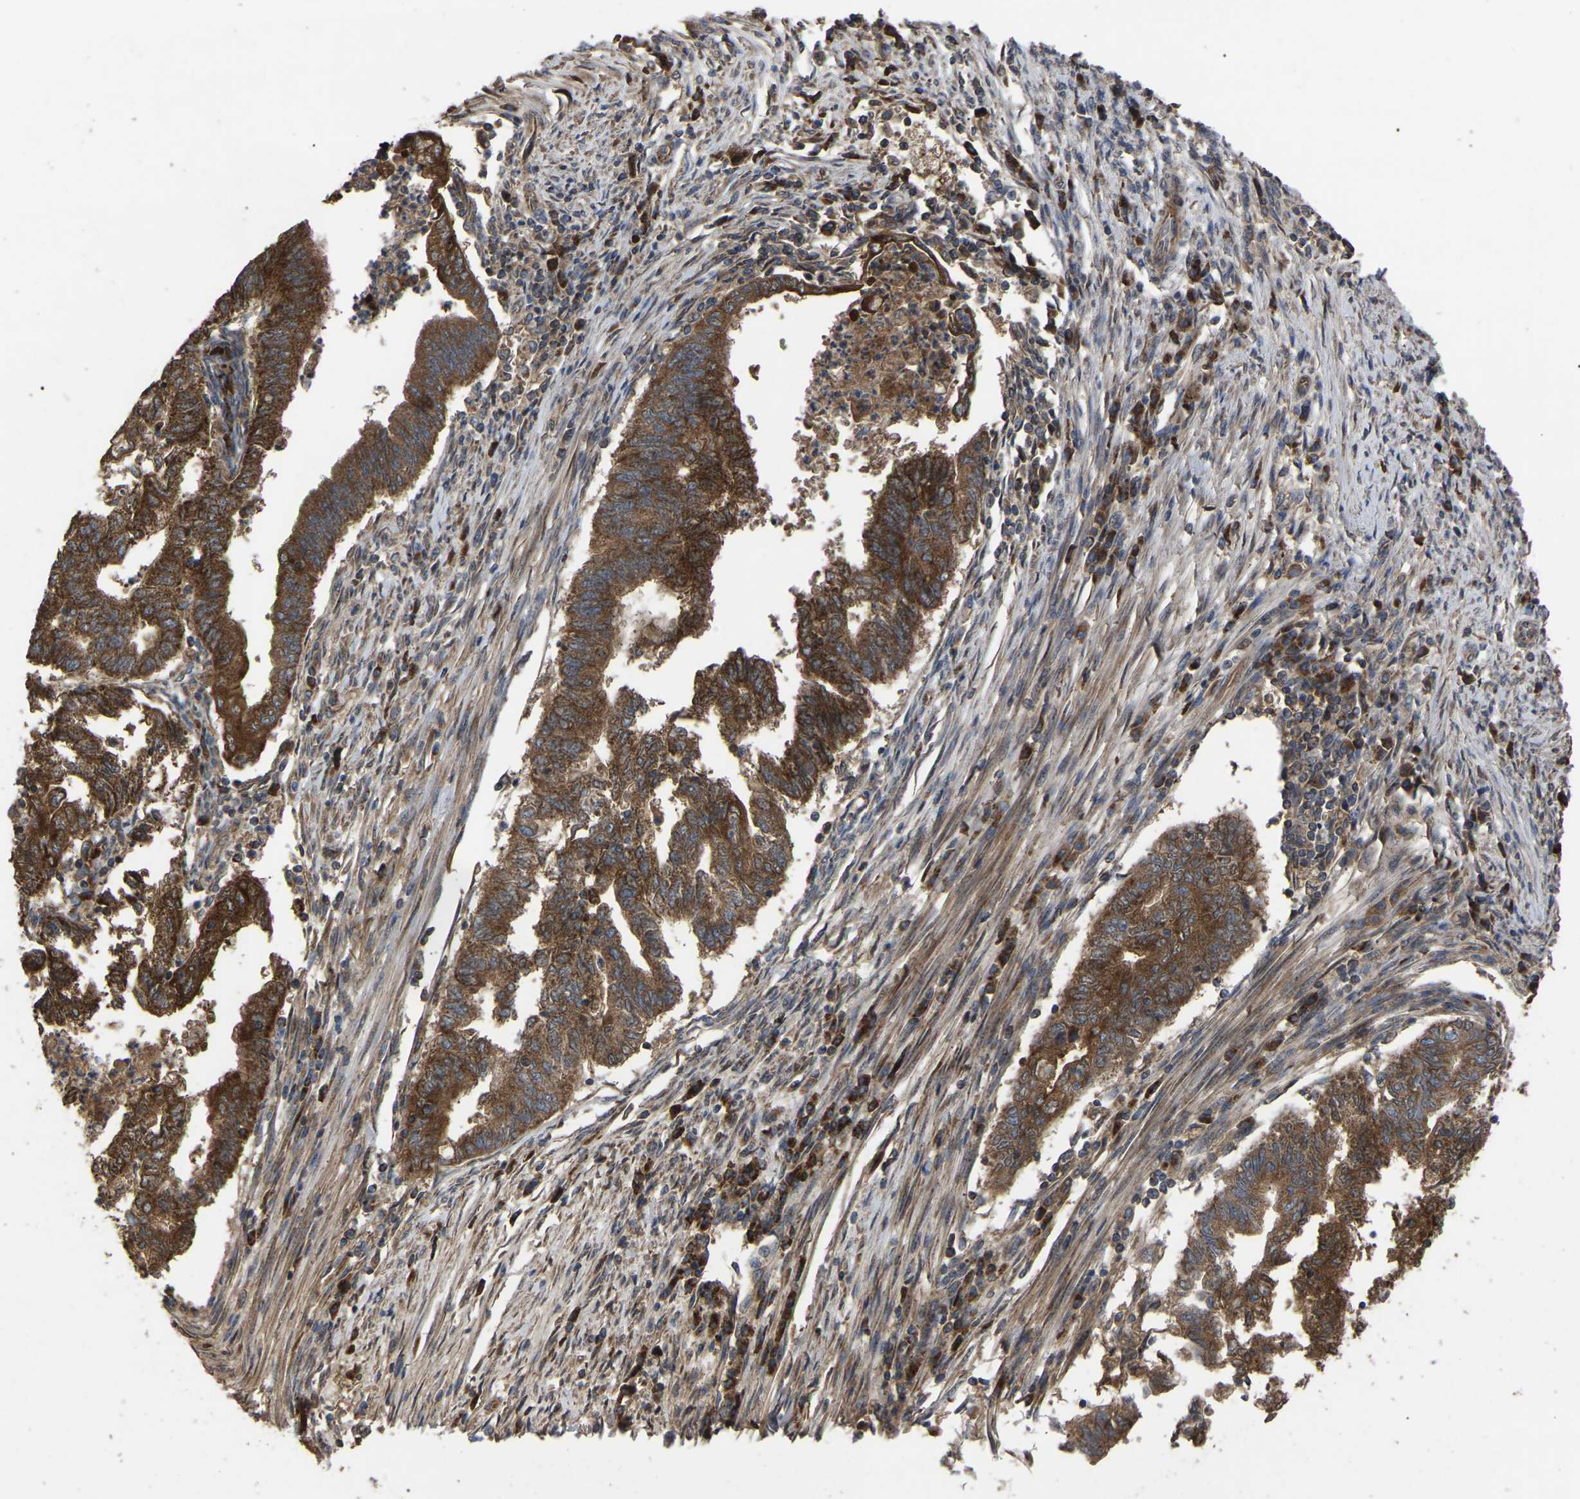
{"staining": {"intensity": "moderate", "quantity": ">75%", "location": "cytoplasmic/membranous"}, "tissue": "endometrial cancer", "cell_type": "Tumor cells", "image_type": "cancer", "snomed": [{"axis": "morphology", "description": "Polyp, NOS"}, {"axis": "morphology", "description": "Adenocarcinoma, NOS"}, {"axis": "morphology", "description": "Adenoma, NOS"}, {"axis": "topography", "description": "Endometrium"}], "caption": "IHC (DAB (3,3'-diaminobenzidine)) staining of adenoma (endometrial) shows moderate cytoplasmic/membranous protein positivity in approximately >75% of tumor cells.", "gene": "GCC1", "patient": {"sex": "female", "age": 79}}